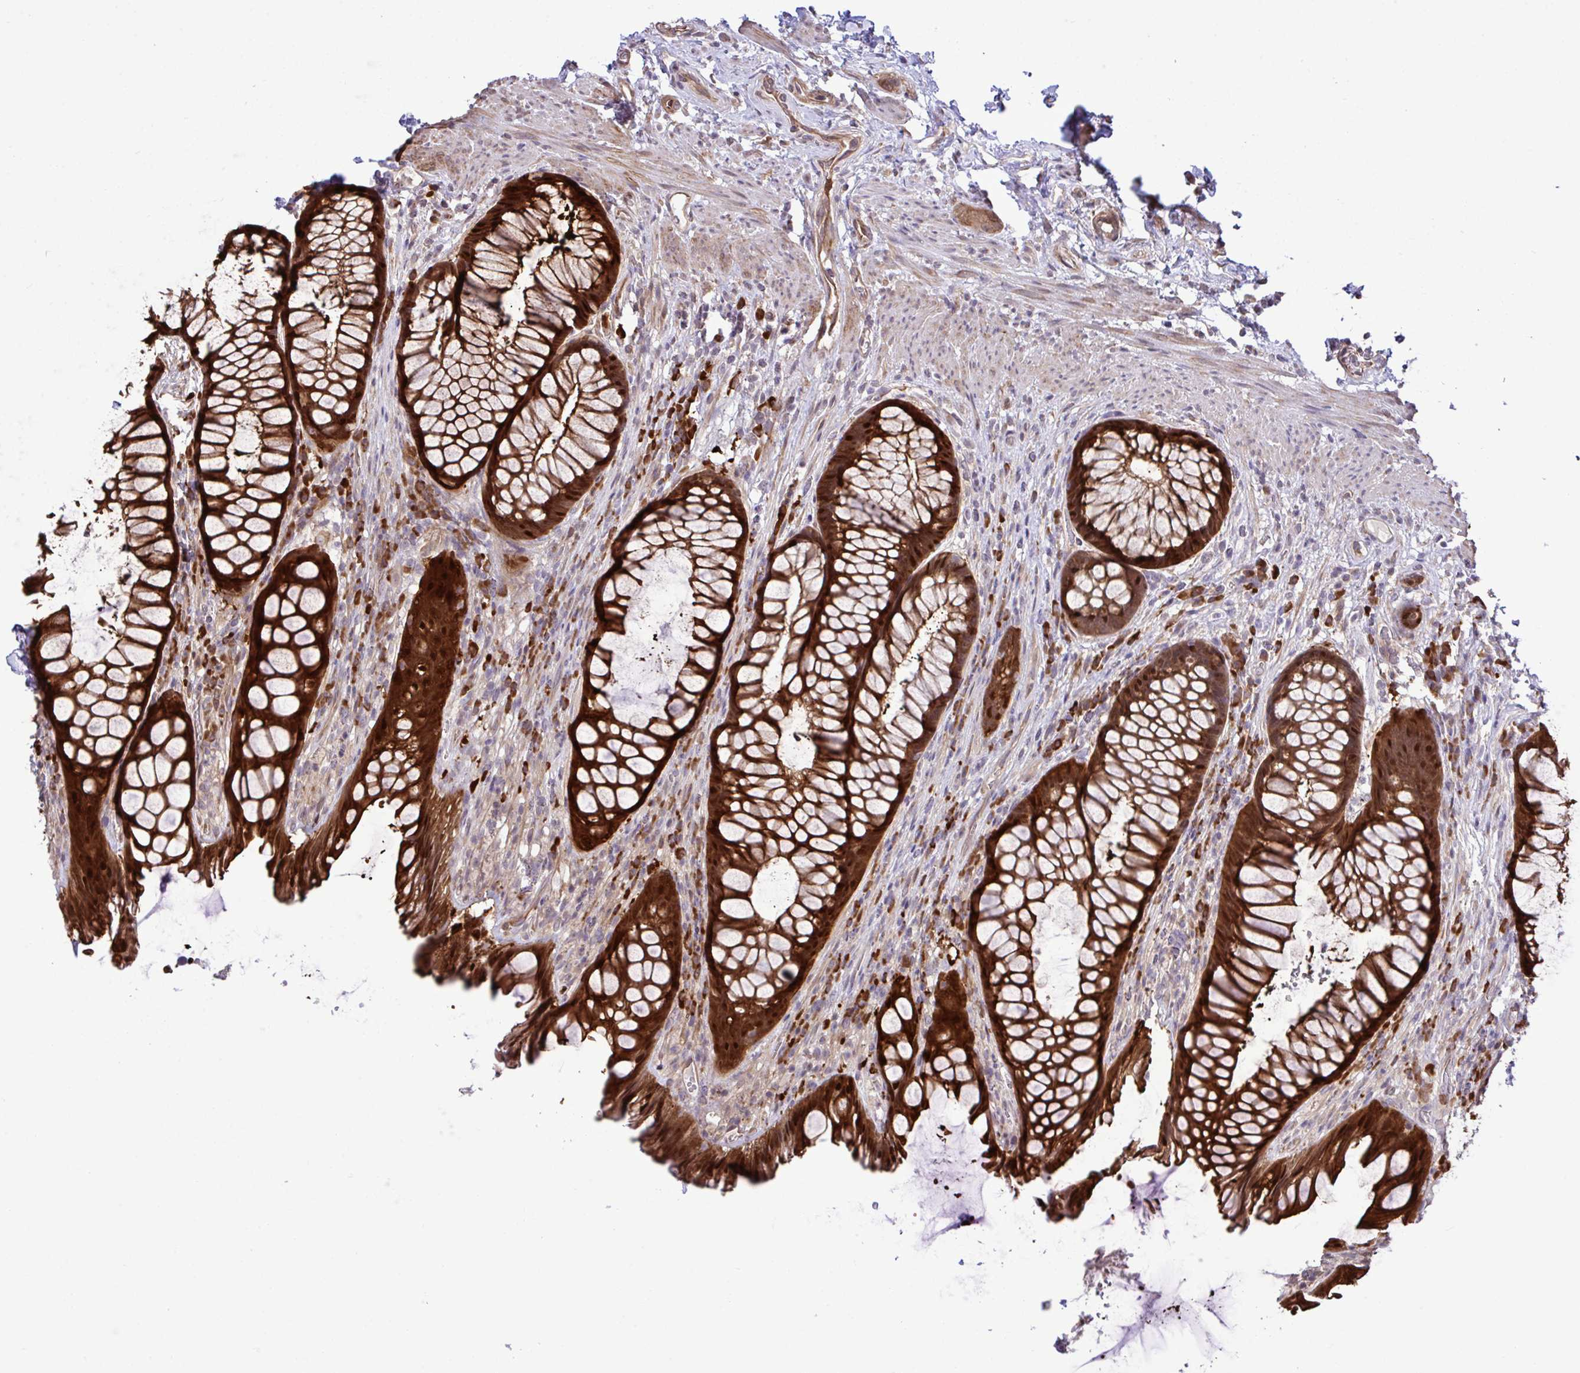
{"staining": {"intensity": "strong", "quantity": ">75%", "location": "cytoplasmic/membranous,nuclear"}, "tissue": "rectum", "cell_type": "Glandular cells", "image_type": "normal", "snomed": [{"axis": "morphology", "description": "Normal tissue, NOS"}, {"axis": "topography", "description": "Rectum"}], "caption": "An immunohistochemistry (IHC) histopathology image of unremarkable tissue is shown. Protein staining in brown labels strong cytoplasmic/membranous,nuclear positivity in rectum within glandular cells.", "gene": "CMPK1", "patient": {"sex": "male", "age": 53}}